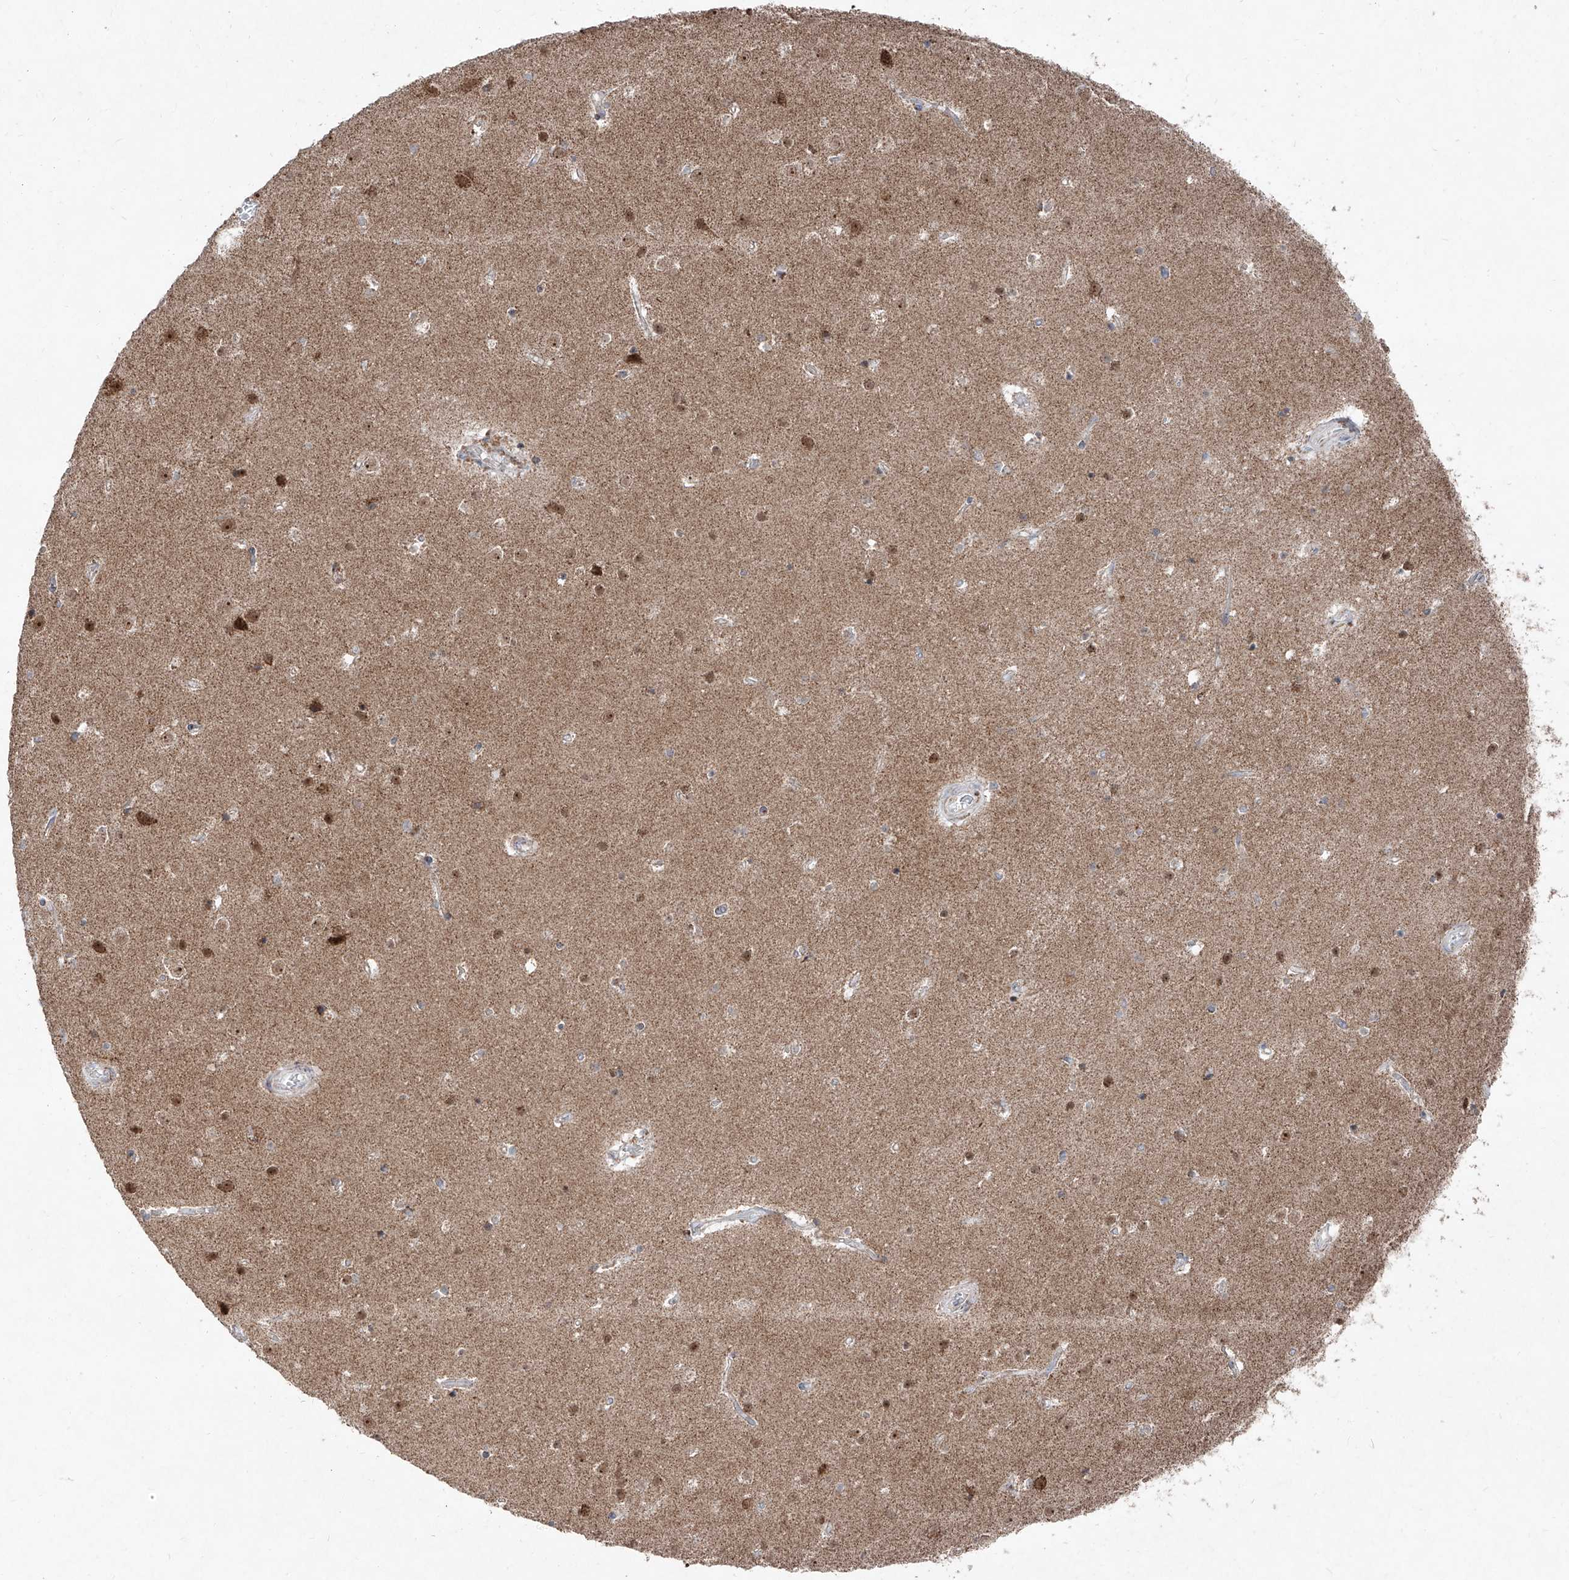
{"staining": {"intensity": "negative", "quantity": "none", "location": "none"}, "tissue": "cerebral cortex", "cell_type": "Endothelial cells", "image_type": "normal", "snomed": [{"axis": "morphology", "description": "Normal tissue, NOS"}, {"axis": "topography", "description": "Cerebral cortex"}], "caption": "This is a micrograph of immunohistochemistry (IHC) staining of benign cerebral cortex, which shows no staining in endothelial cells. The staining is performed using DAB brown chromogen with nuclei counter-stained in using hematoxylin.", "gene": "NDUFB3", "patient": {"sex": "male", "age": 54}}